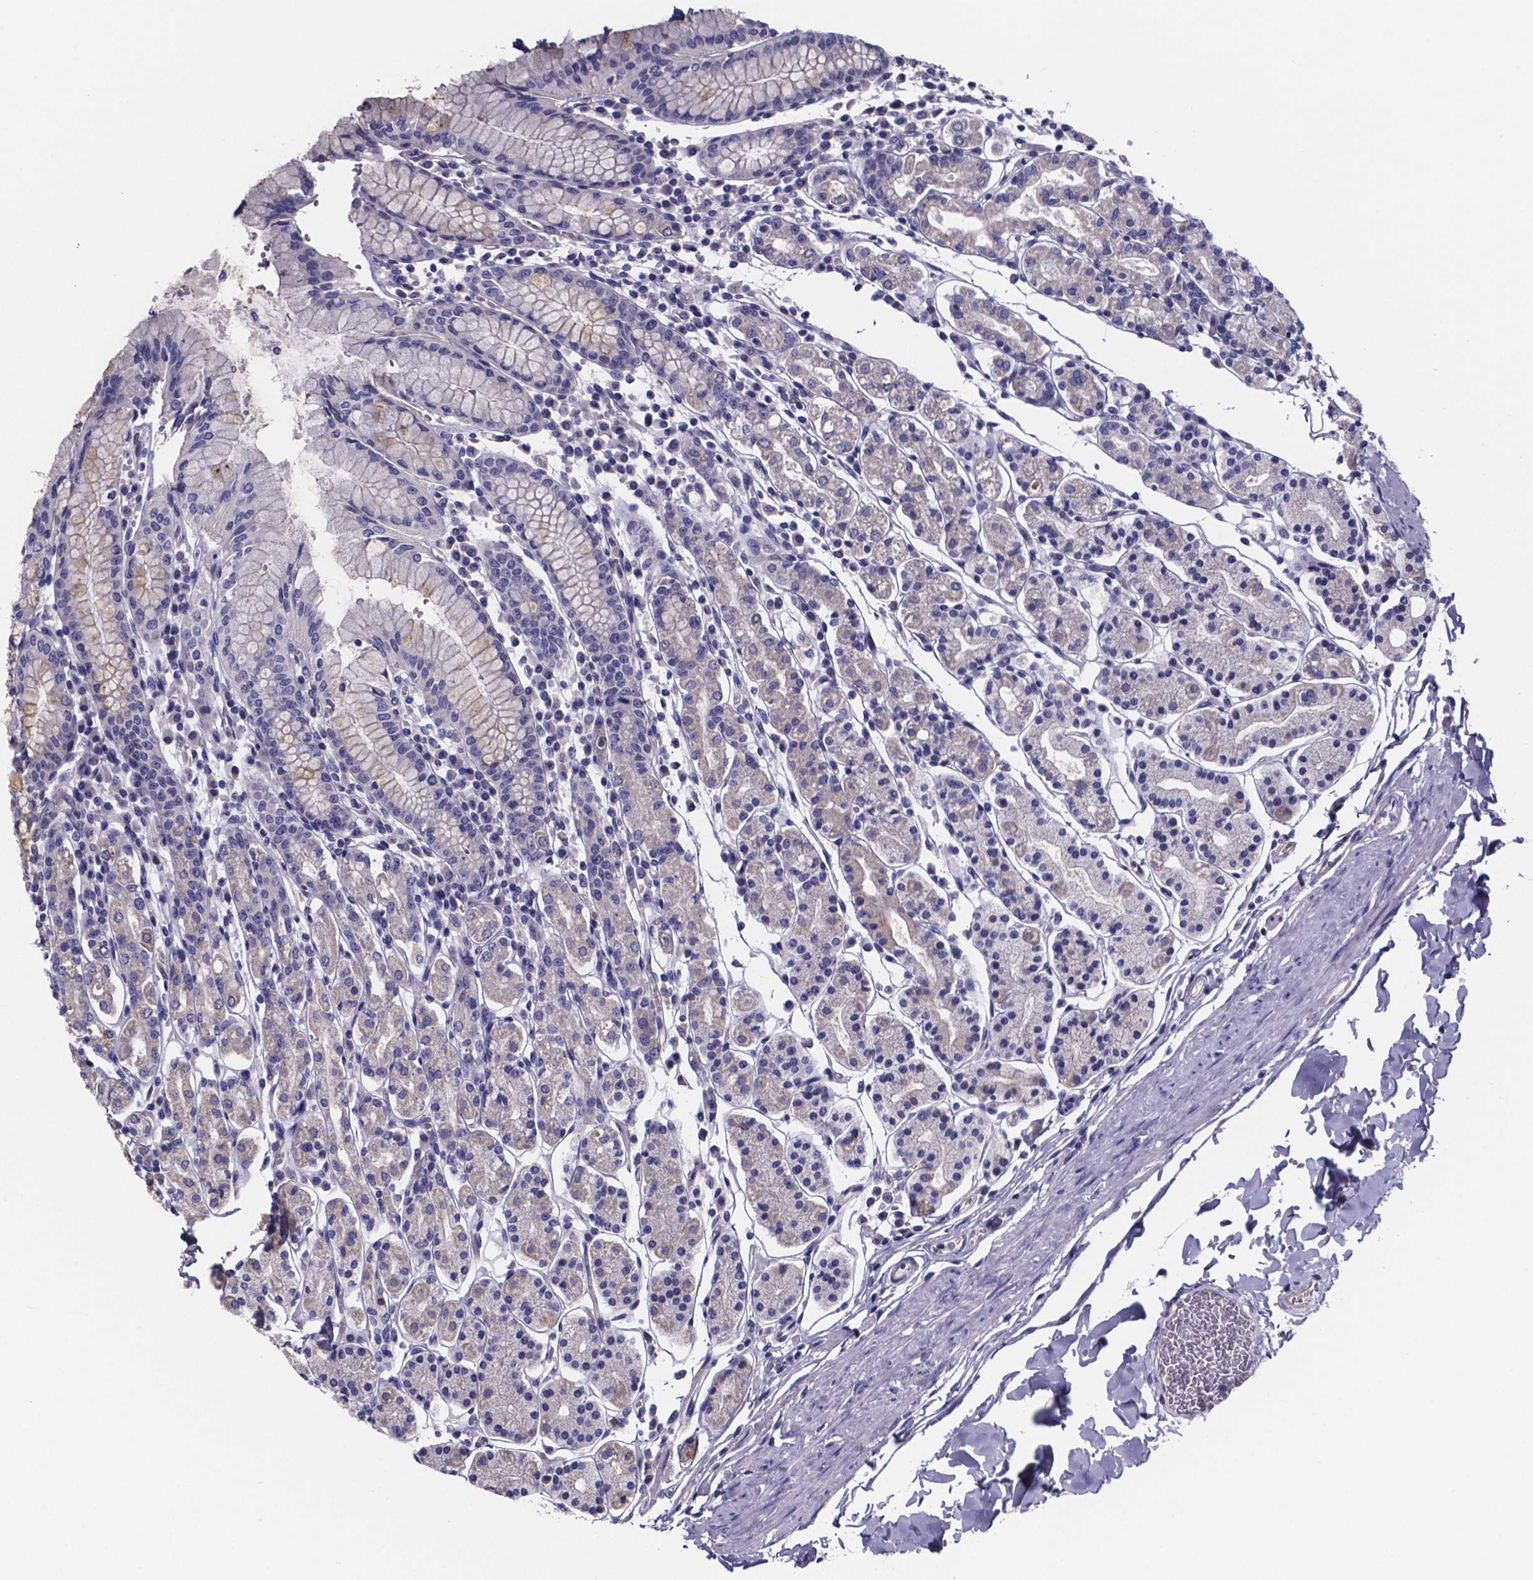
{"staining": {"intensity": "negative", "quantity": "none", "location": "none"}, "tissue": "stomach", "cell_type": "Glandular cells", "image_type": "normal", "snomed": [{"axis": "morphology", "description": "Normal tissue, NOS"}, {"axis": "topography", "description": "Stomach, upper"}, {"axis": "topography", "description": "Stomach"}], "caption": "Immunohistochemistry photomicrograph of benign stomach stained for a protein (brown), which displays no expression in glandular cells.", "gene": "SFRP4", "patient": {"sex": "male", "age": 62}}